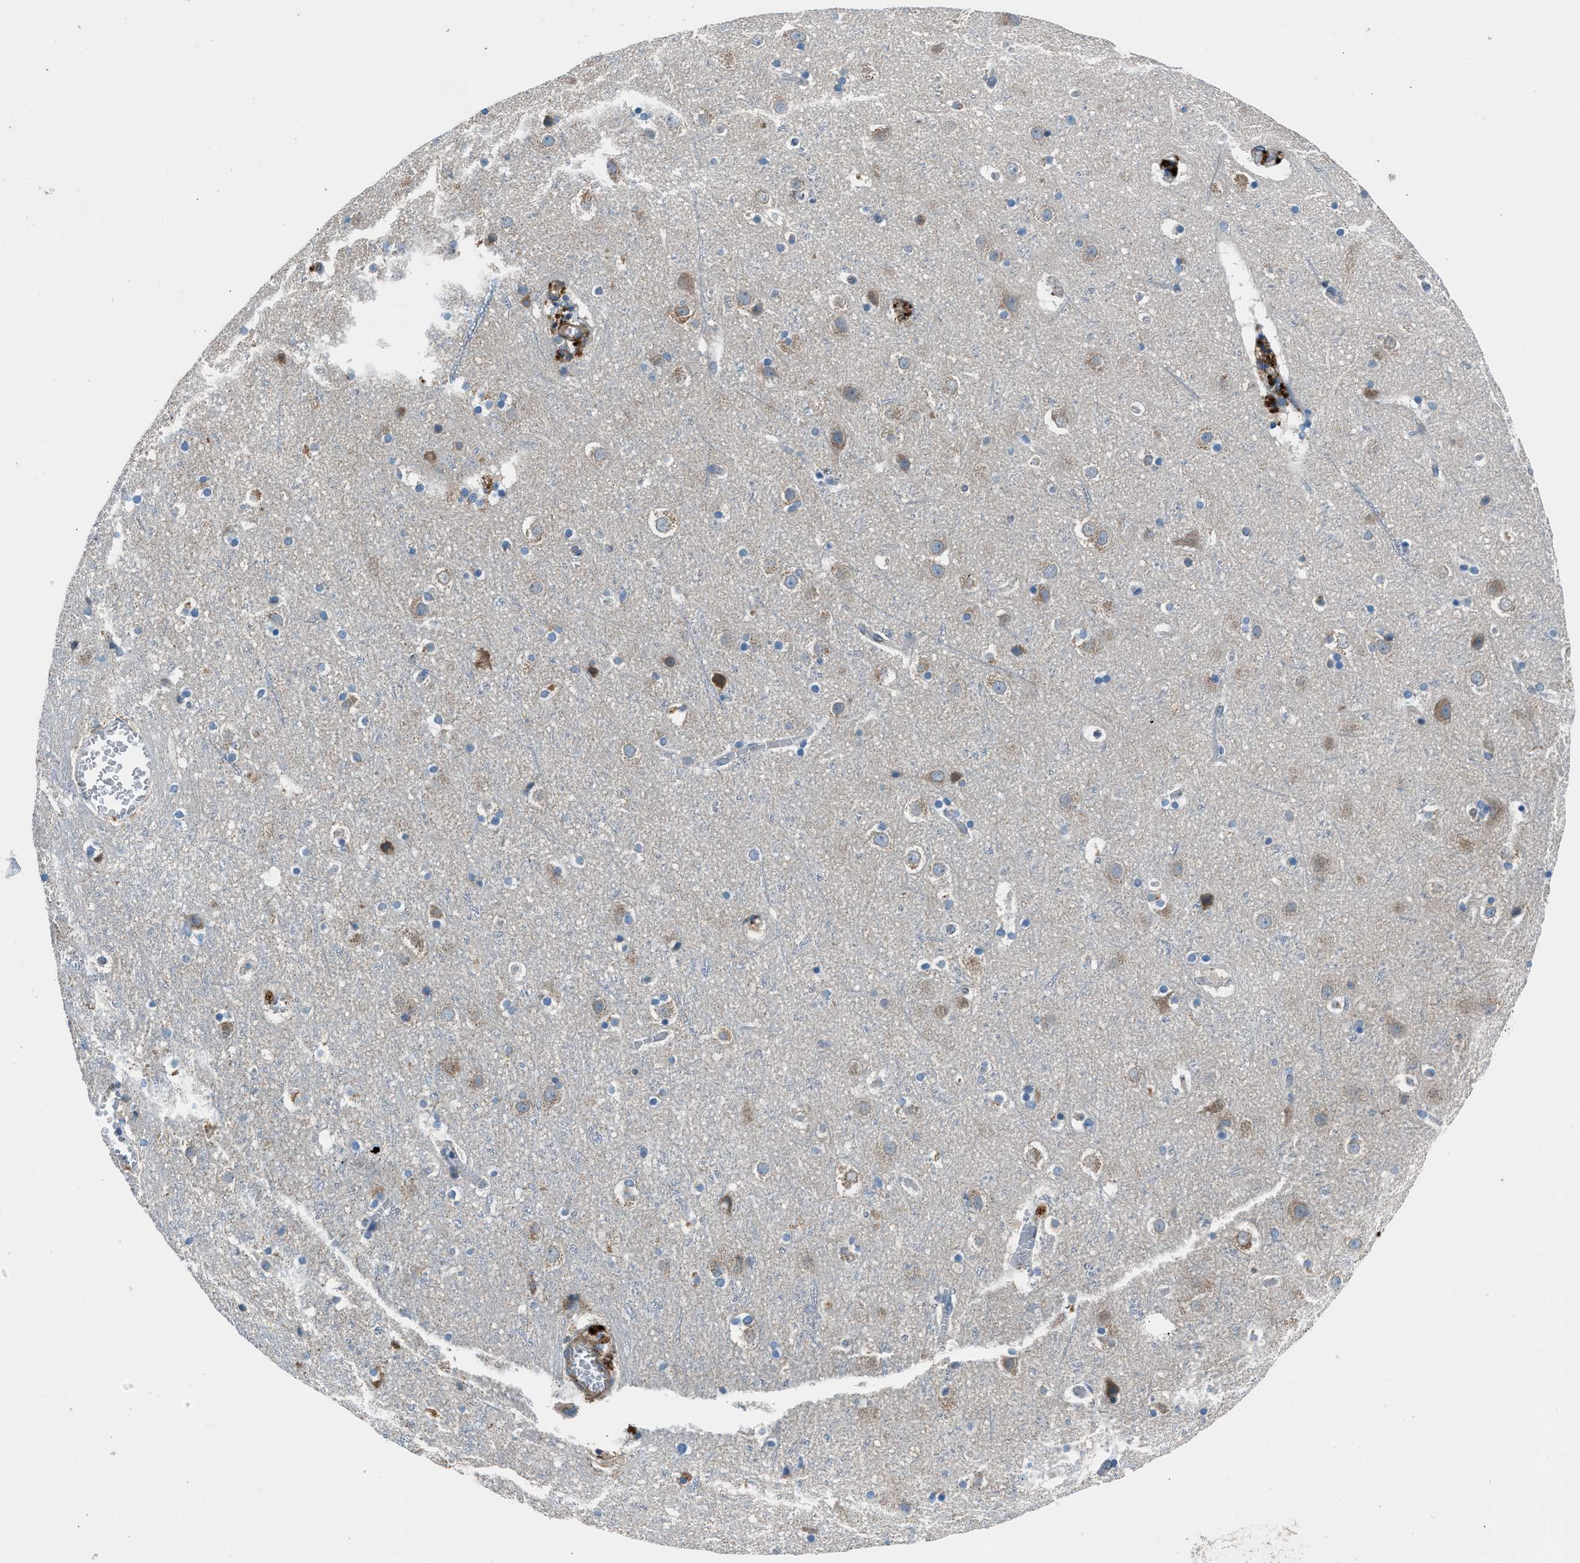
{"staining": {"intensity": "negative", "quantity": "none", "location": "none"}, "tissue": "cerebral cortex", "cell_type": "Endothelial cells", "image_type": "normal", "snomed": [{"axis": "morphology", "description": "Normal tissue, NOS"}, {"axis": "topography", "description": "Cerebral cortex"}], "caption": "IHC of benign cerebral cortex reveals no positivity in endothelial cells.", "gene": "LMBR1", "patient": {"sex": "male", "age": 45}}